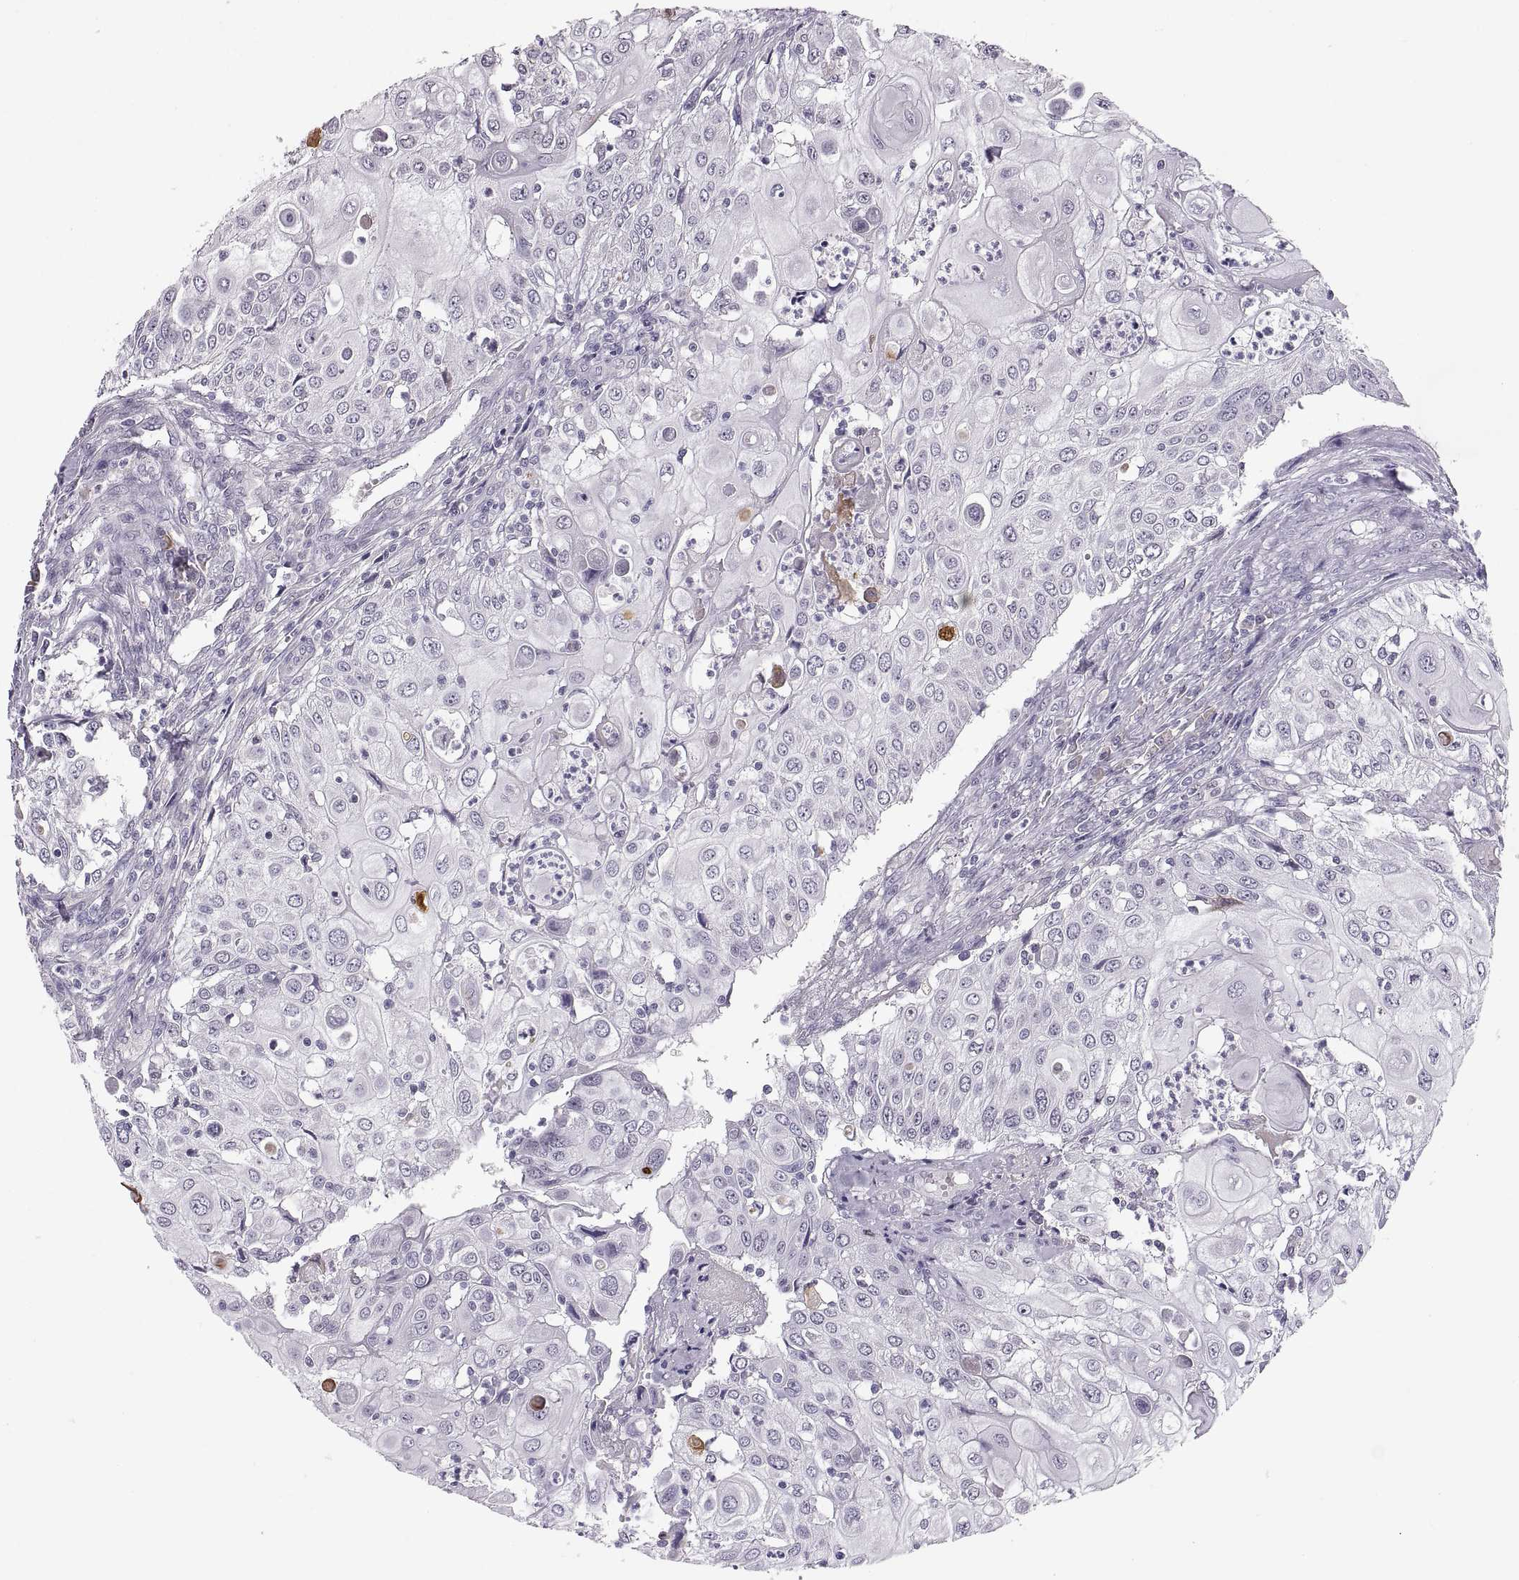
{"staining": {"intensity": "negative", "quantity": "none", "location": "none"}, "tissue": "urothelial cancer", "cell_type": "Tumor cells", "image_type": "cancer", "snomed": [{"axis": "morphology", "description": "Urothelial carcinoma, High grade"}, {"axis": "topography", "description": "Urinary bladder"}], "caption": "This is an immunohistochemistry photomicrograph of human urothelial carcinoma (high-grade). There is no expression in tumor cells.", "gene": "MAGEB18", "patient": {"sex": "female", "age": 79}}